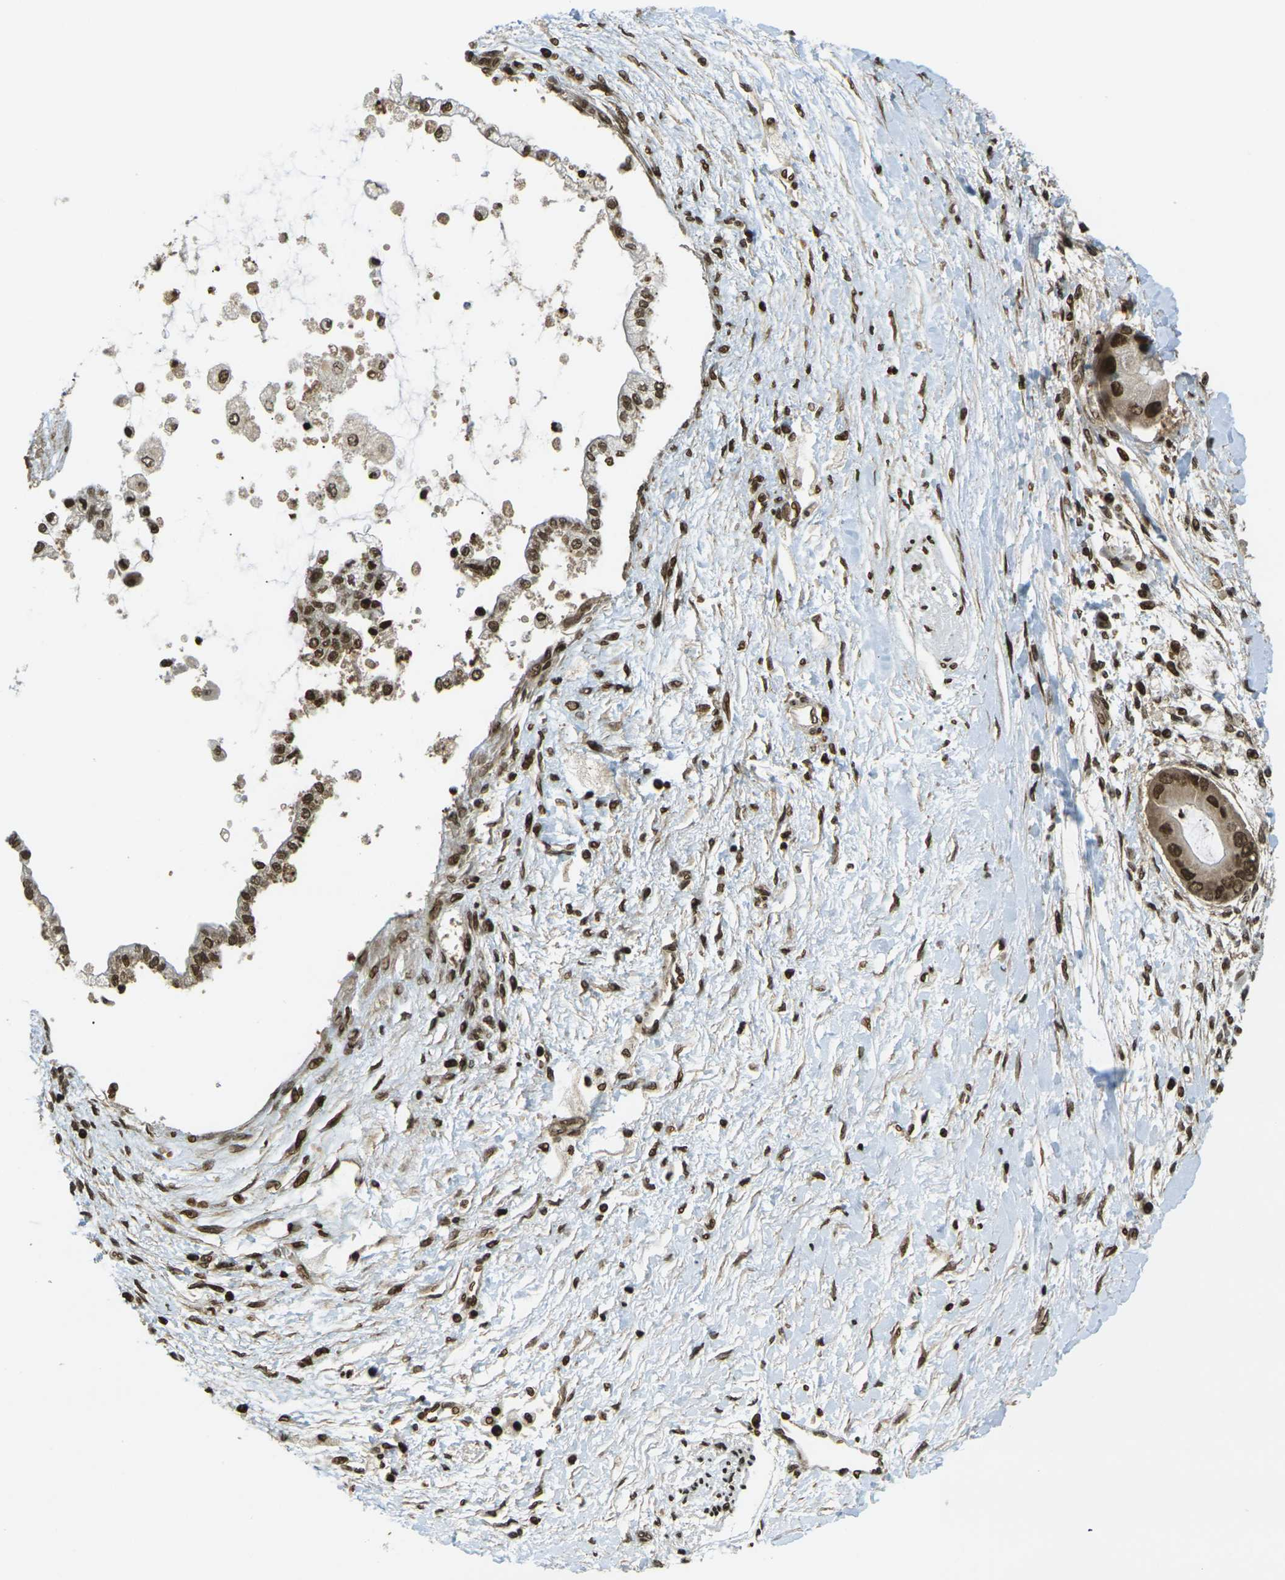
{"staining": {"intensity": "moderate", "quantity": ">75%", "location": "nuclear"}, "tissue": "liver cancer", "cell_type": "Tumor cells", "image_type": "cancer", "snomed": [{"axis": "morphology", "description": "Cholangiocarcinoma"}, {"axis": "topography", "description": "Liver"}], "caption": "Liver cancer tissue displays moderate nuclear positivity in approximately >75% of tumor cells Immunohistochemistry stains the protein of interest in brown and the nuclei are stained blue.", "gene": "RUVBL2", "patient": {"sex": "male", "age": 50}}